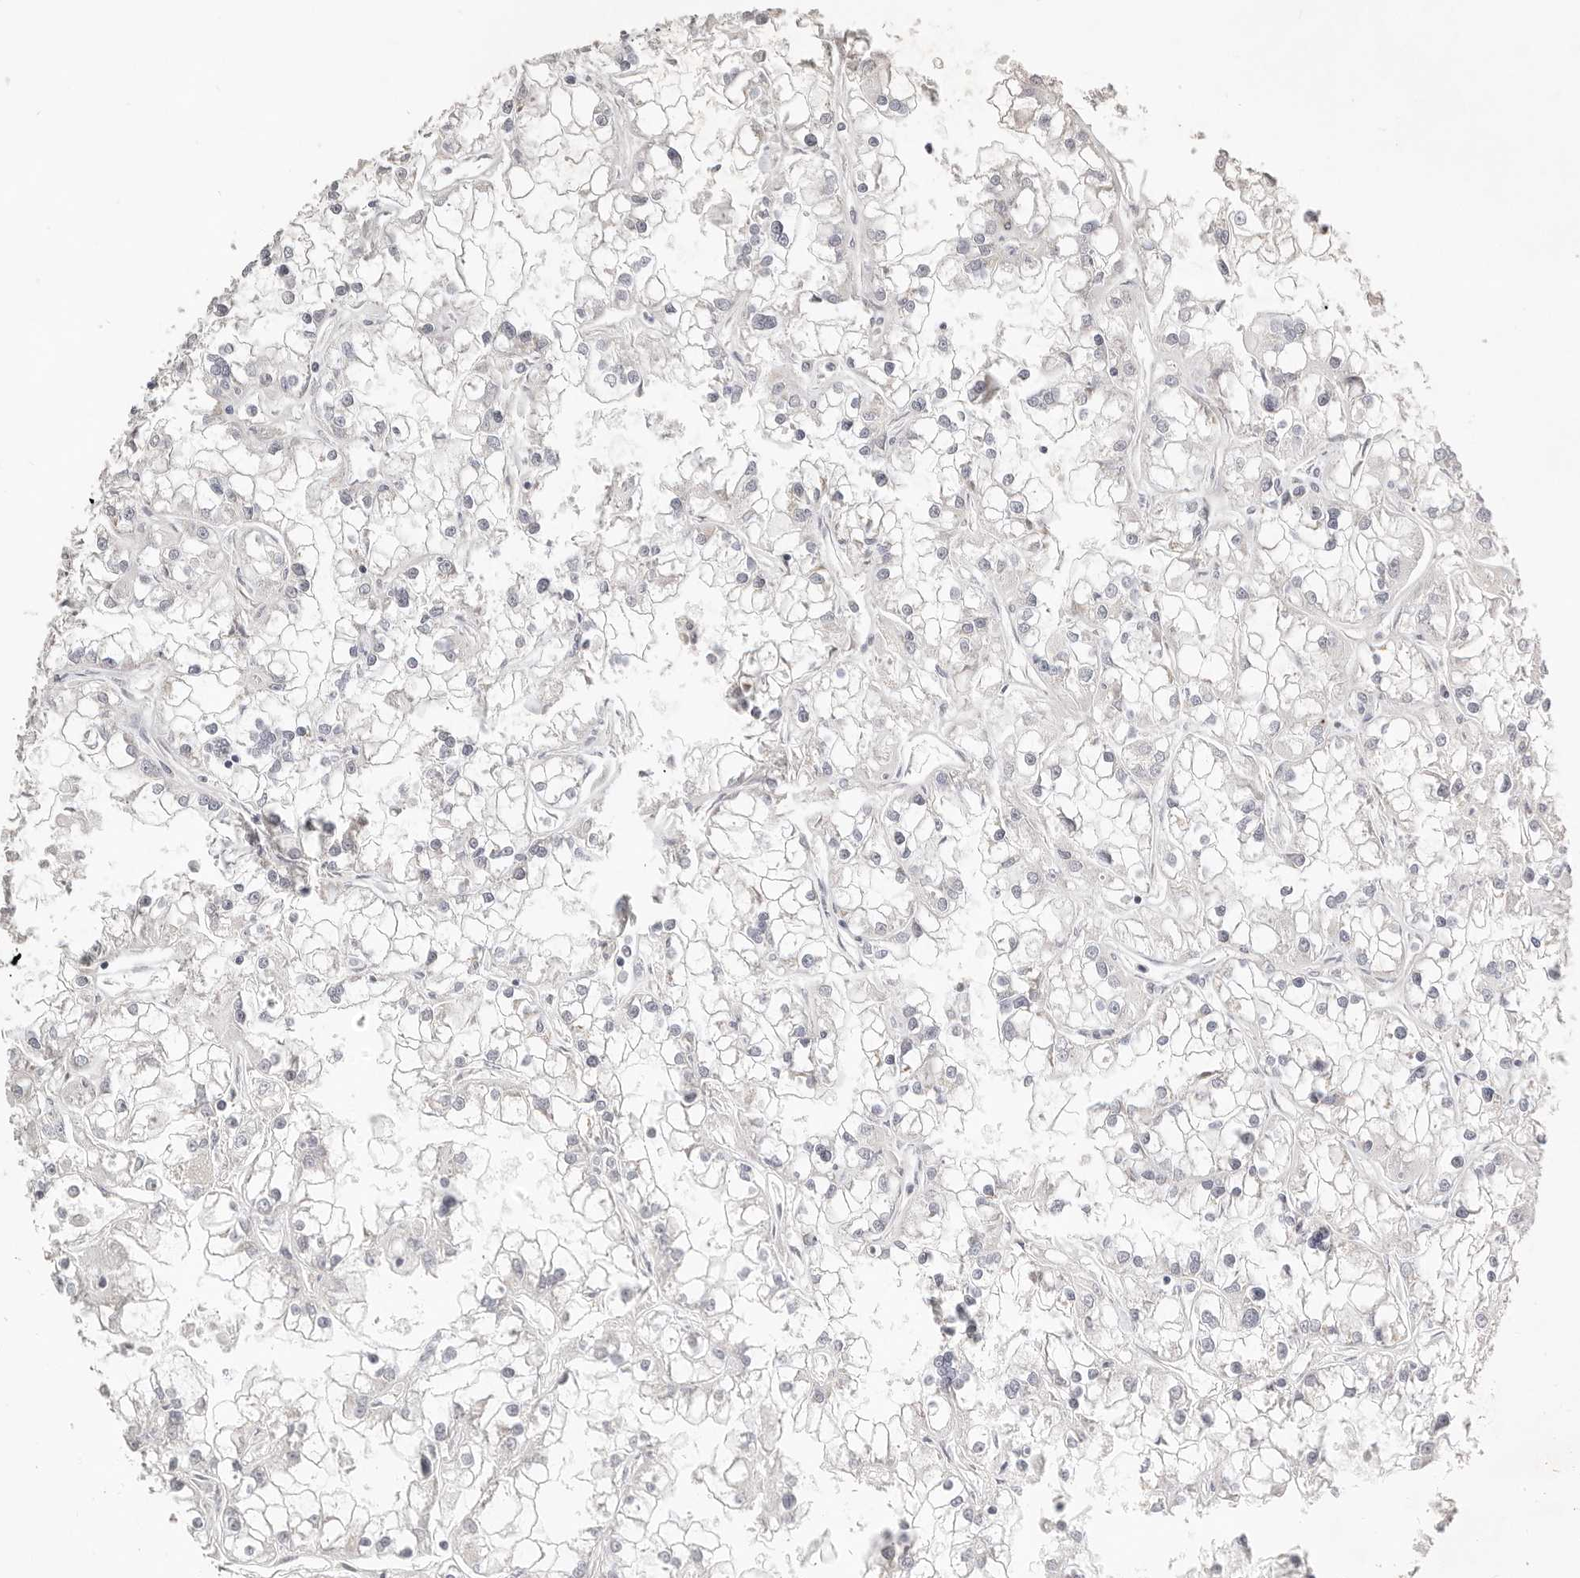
{"staining": {"intensity": "weak", "quantity": "<25%", "location": "cytoplasmic/membranous"}, "tissue": "renal cancer", "cell_type": "Tumor cells", "image_type": "cancer", "snomed": [{"axis": "morphology", "description": "Adenocarcinoma, NOS"}, {"axis": "topography", "description": "Kidney"}], "caption": "Renal cancer (adenocarcinoma) was stained to show a protein in brown. There is no significant expression in tumor cells.", "gene": "RABAC1", "patient": {"sex": "female", "age": 52}}